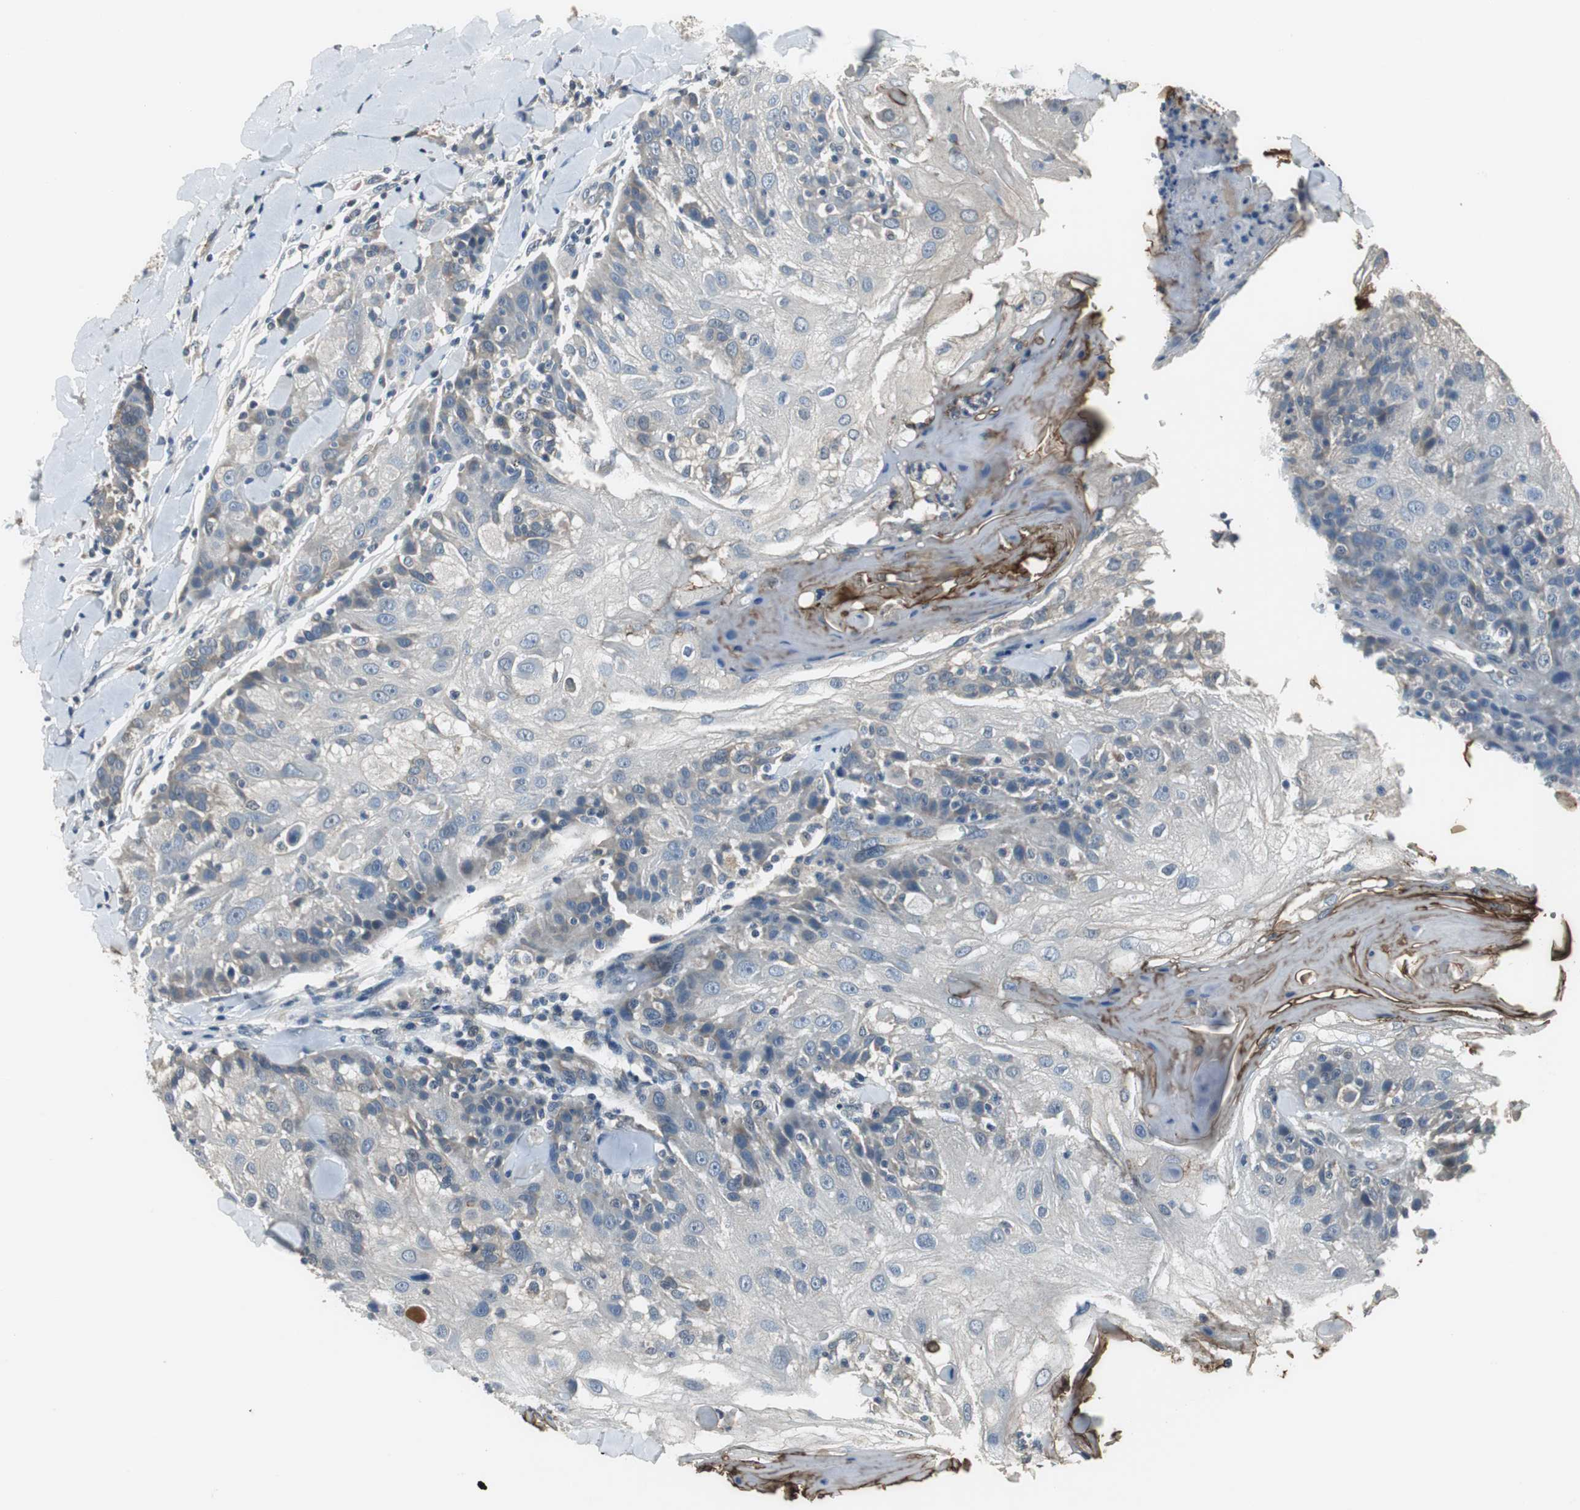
{"staining": {"intensity": "moderate", "quantity": "<25%", "location": "cytoplasmic/membranous"}, "tissue": "skin cancer", "cell_type": "Tumor cells", "image_type": "cancer", "snomed": [{"axis": "morphology", "description": "Normal tissue, NOS"}, {"axis": "morphology", "description": "Squamous cell carcinoma, NOS"}, {"axis": "topography", "description": "Skin"}], "caption": "Skin cancer (squamous cell carcinoma) tissue displays moderate cytoplasmic/membranous expression in about <25% of tumor cells (DAB IHC with brightfield microscopy, high magnification).", "gene": "PI4KB", "patient": {"sex": "female", "age": 83}}